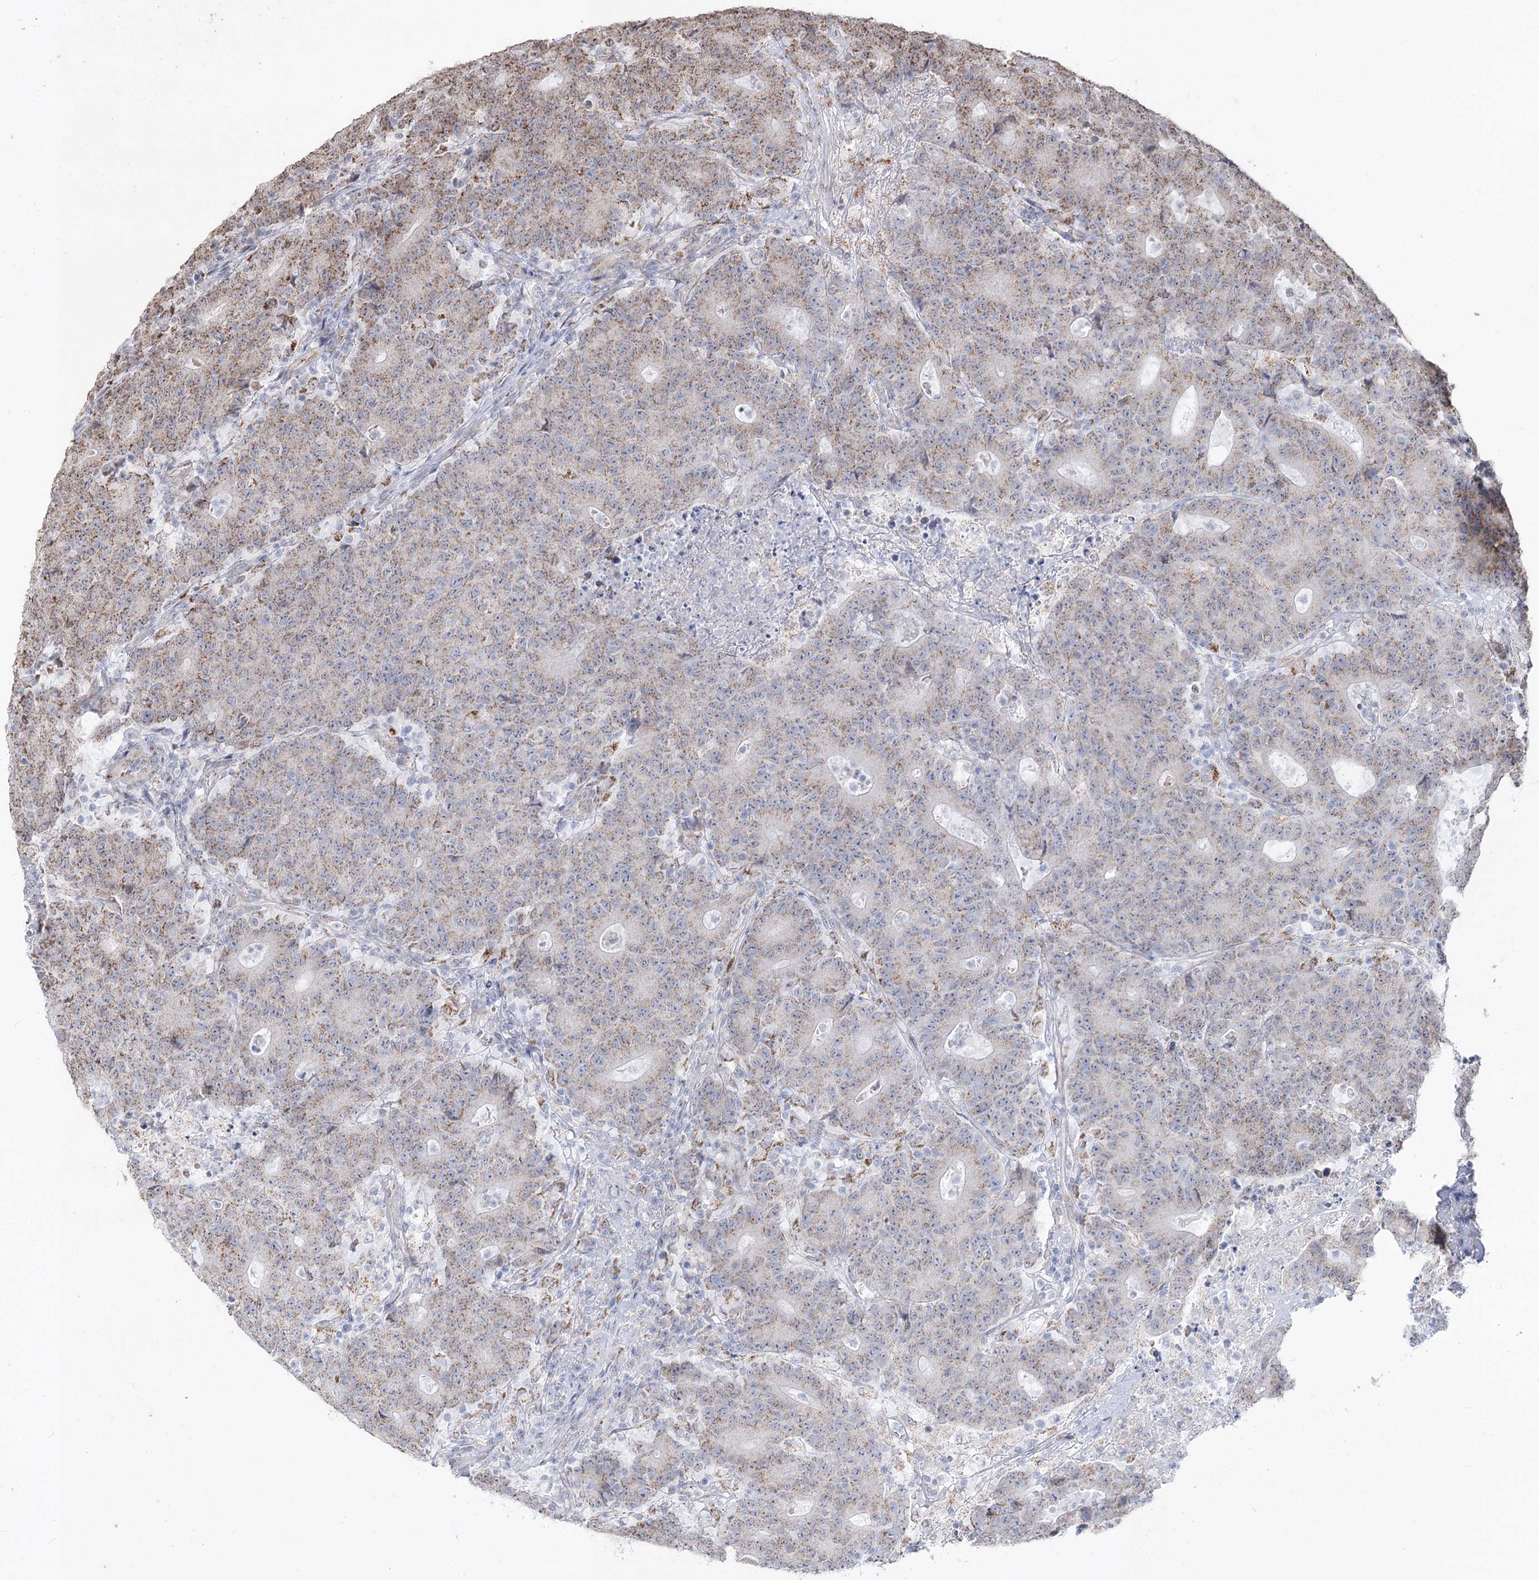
{"staining": {"intensity": "moderate", "quantity": ">75%", "location": "cytoplasmic/membranous"}, "tissue": "colorectal cancer", "cell_type": "Tumor cells", "image_type": "cancer", "snomed": [{"axis": "morphology", "description": "Adenocarcinoma, NOS"}, {"axis": "topography", "description": "Colon"}], "caption": "Immunohistochemistry (IHC) (DAB (3,3'-diaminobenzidine)) staining of human colorectal cancer demonstrates moderate cytoplasmic/membranous protein expression in about >75% of tumor cells.", "gene": "ZSCAN23", "patient": {"sex": "female", "age": 75}}